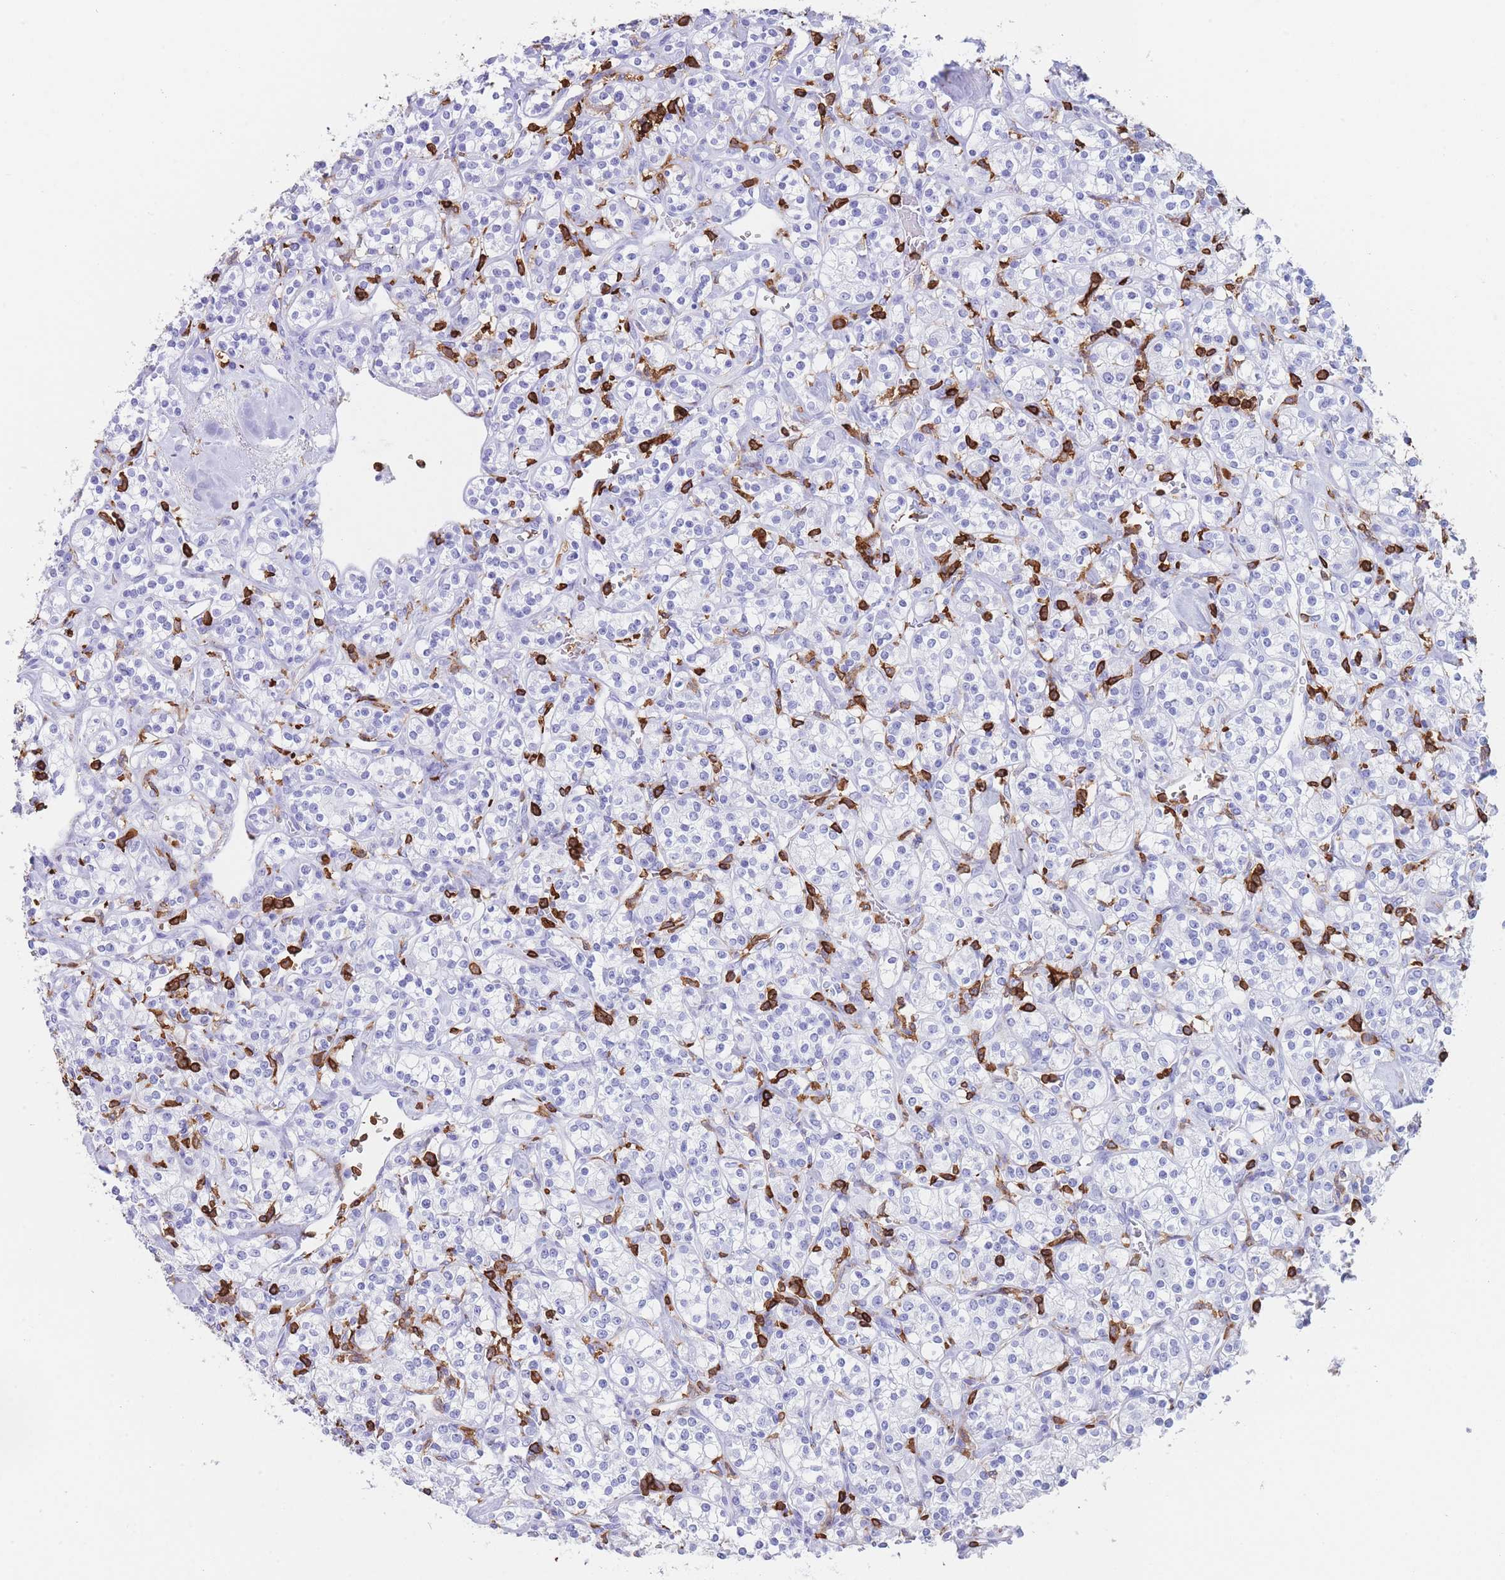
{"staining": {"intensity": "negative", "quantity": "none", "location": "none"}, "tissue": "renal cancer", "cell_type": "Tumor cells", "image_type": "cancer", "snomed": [{"axis": "morphology", "description": "Adenocarcinoma, NOS"}, {"axis": "topography", "description": "Kidney"}], "caption": "An IHC image of renal cancer (adenocarcinoma) is shown. There is no staining in tumor cells of renal cancer (adenocarcinoma).", "gene": "CORO1A", "patient": {"sex": "male", "age": 77}}